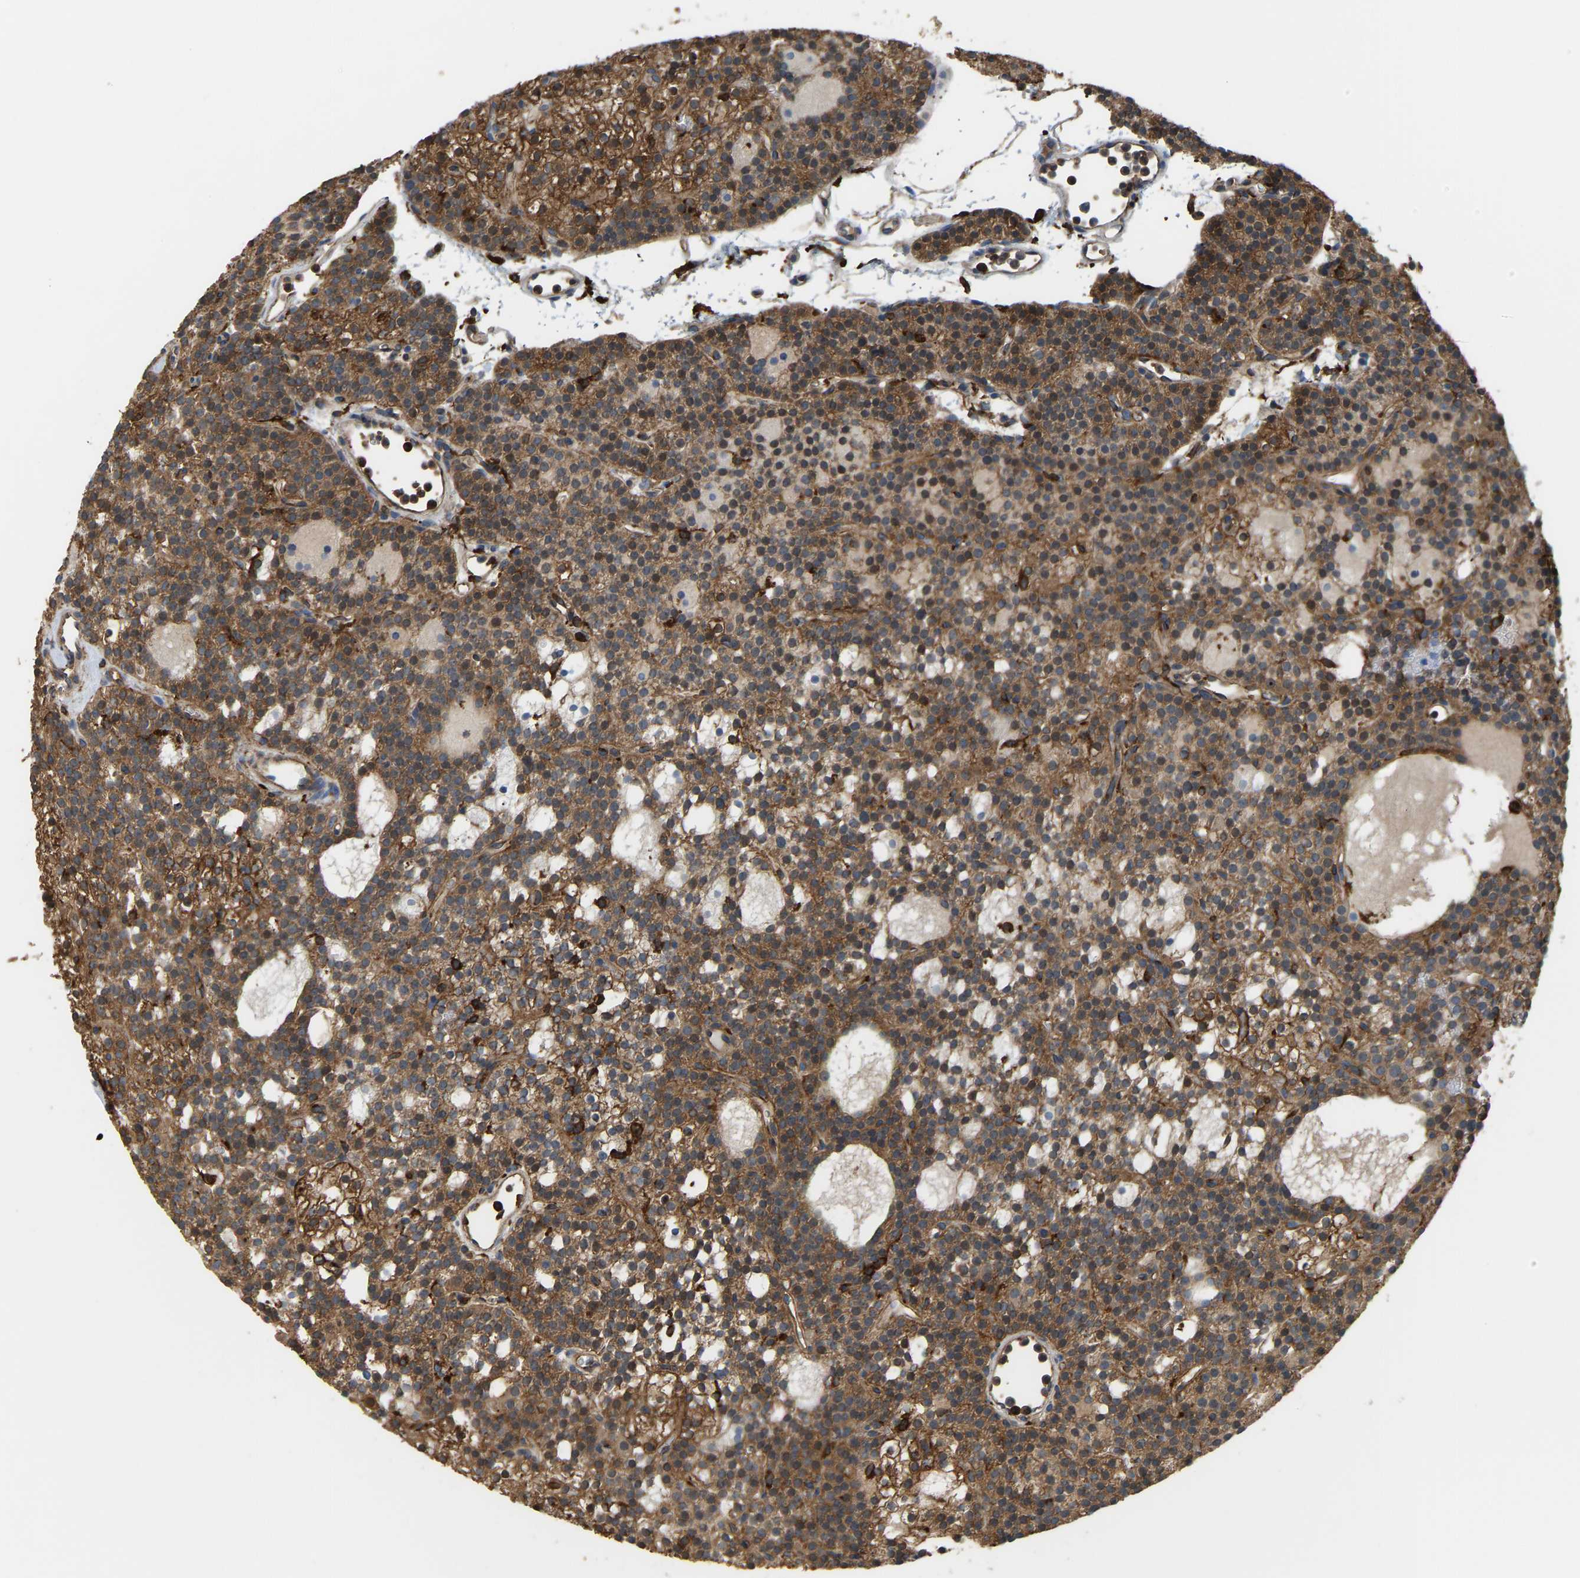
{"staining": {"intensity": "strong", "quantity": ">75%", "location": "cytoplasmic/membranous"}, "tissue": "parathyroid gland", "cell_type": "Glandular cells", "image_type": "normal", "snomed": [{"axis": "morphology", "description": "Normal tissue, NOS"}, {"axis": "morphology", "description": "Adenoma, NOS"}, {"axis": "topography", "description": "Parathyroid gland"}], "caption": "Immunohistochemistry (DAB) staining of unremarkable parathyroid gland displays strong cytoplasmic/membranous protein positivity in about >75% of glandular cells.", "gene": "PICALM", "patient": {"sex": "female", "age": 74}}